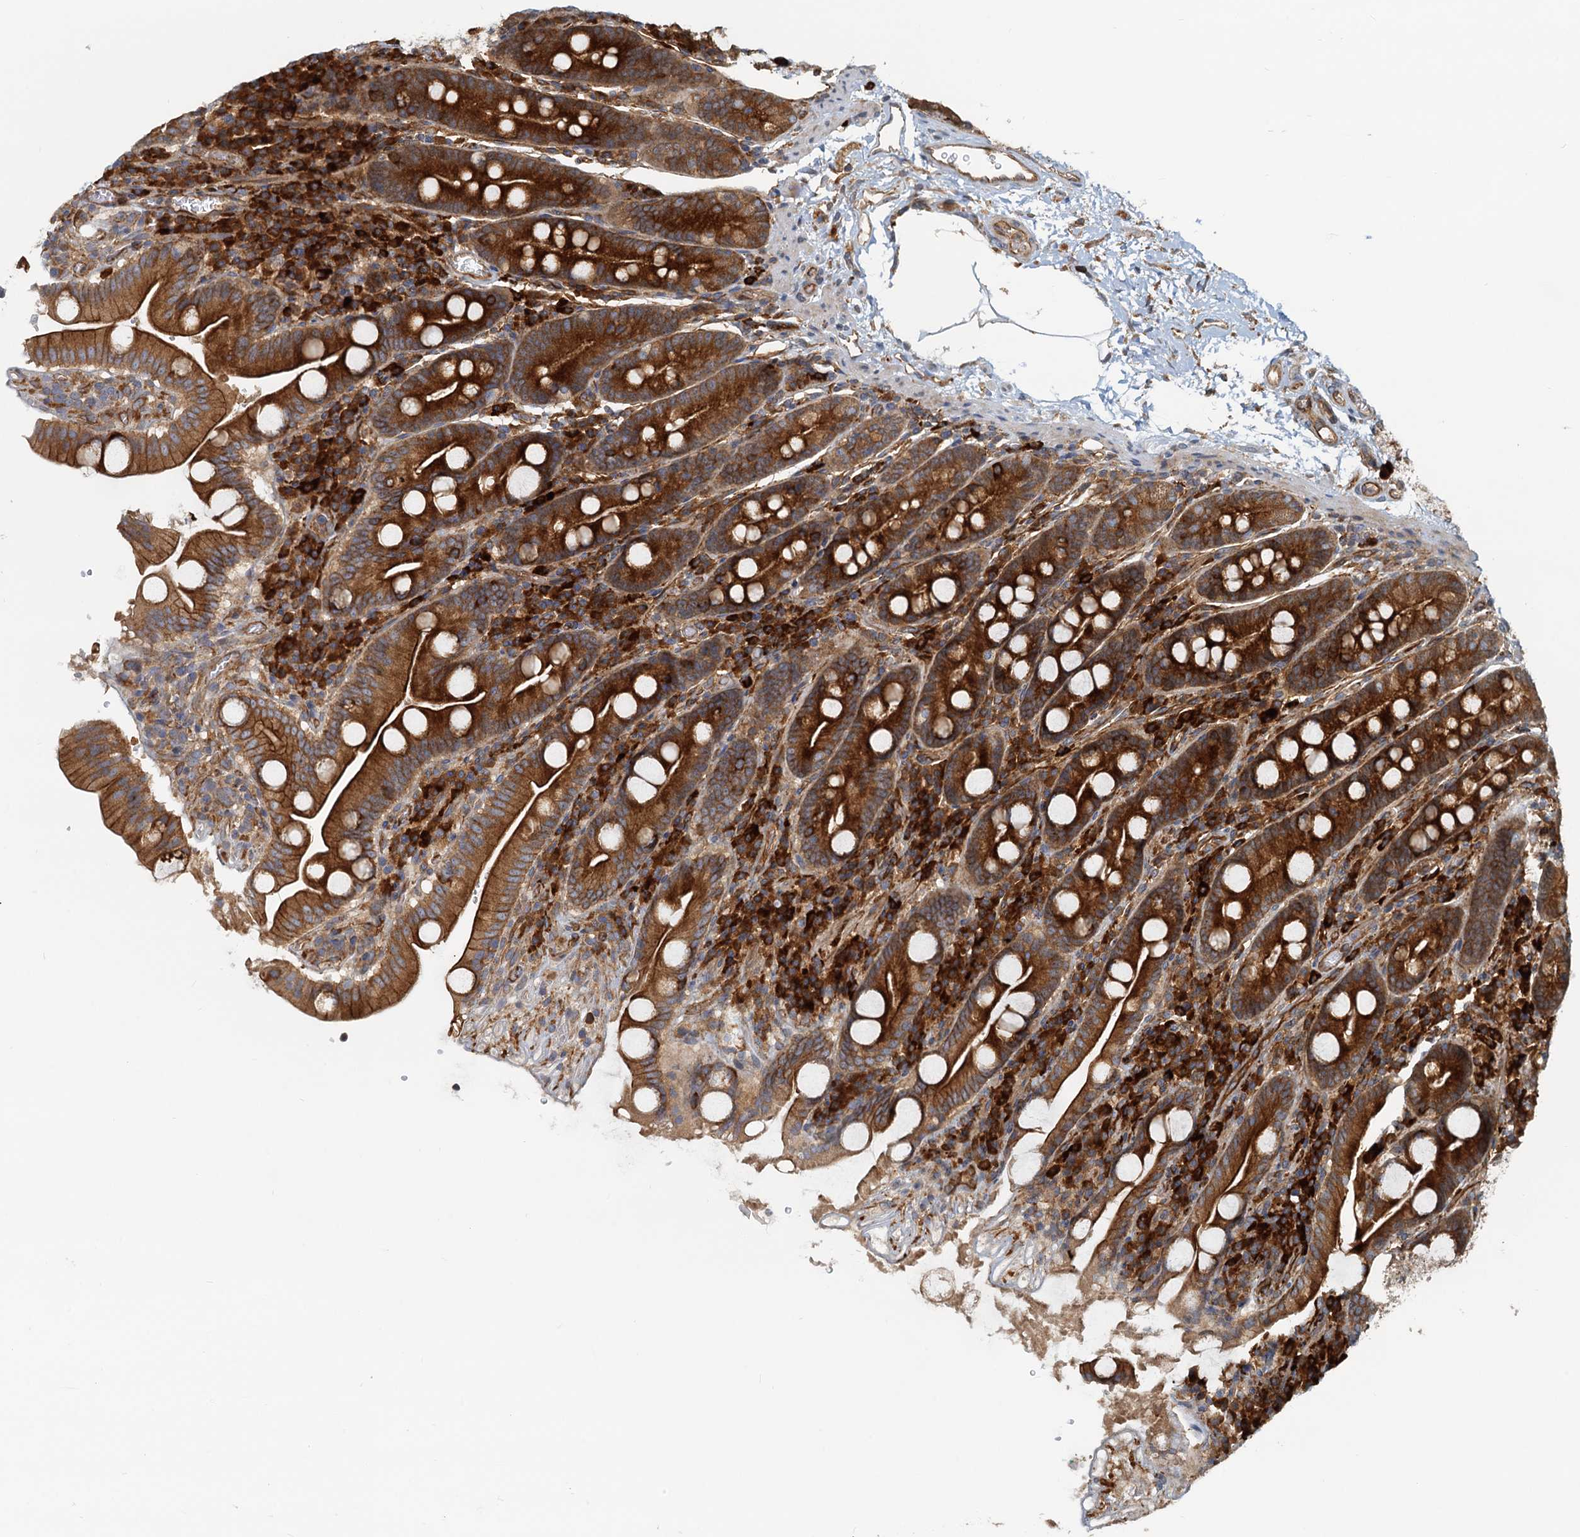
{"staining": {"intensity": "strong", "quantity": ">75%", "location": "cytoplasmic/membranous"}, "tissue": "duodenum", "cell_type": "Glandular cells", "image_type": "normal", "snomed": [{"axis": "morphology", "description": "Normal tissue, NOS"}, {"axis": "topography", "description": "Duodenum"}], "caption": "The immunohistochemical stain shows strong cytoplasmic/membranous staining in glandular cells of normal duodenum.", "gene": "NIPAL3", "patient": {"sex": "male", "age": 35}}